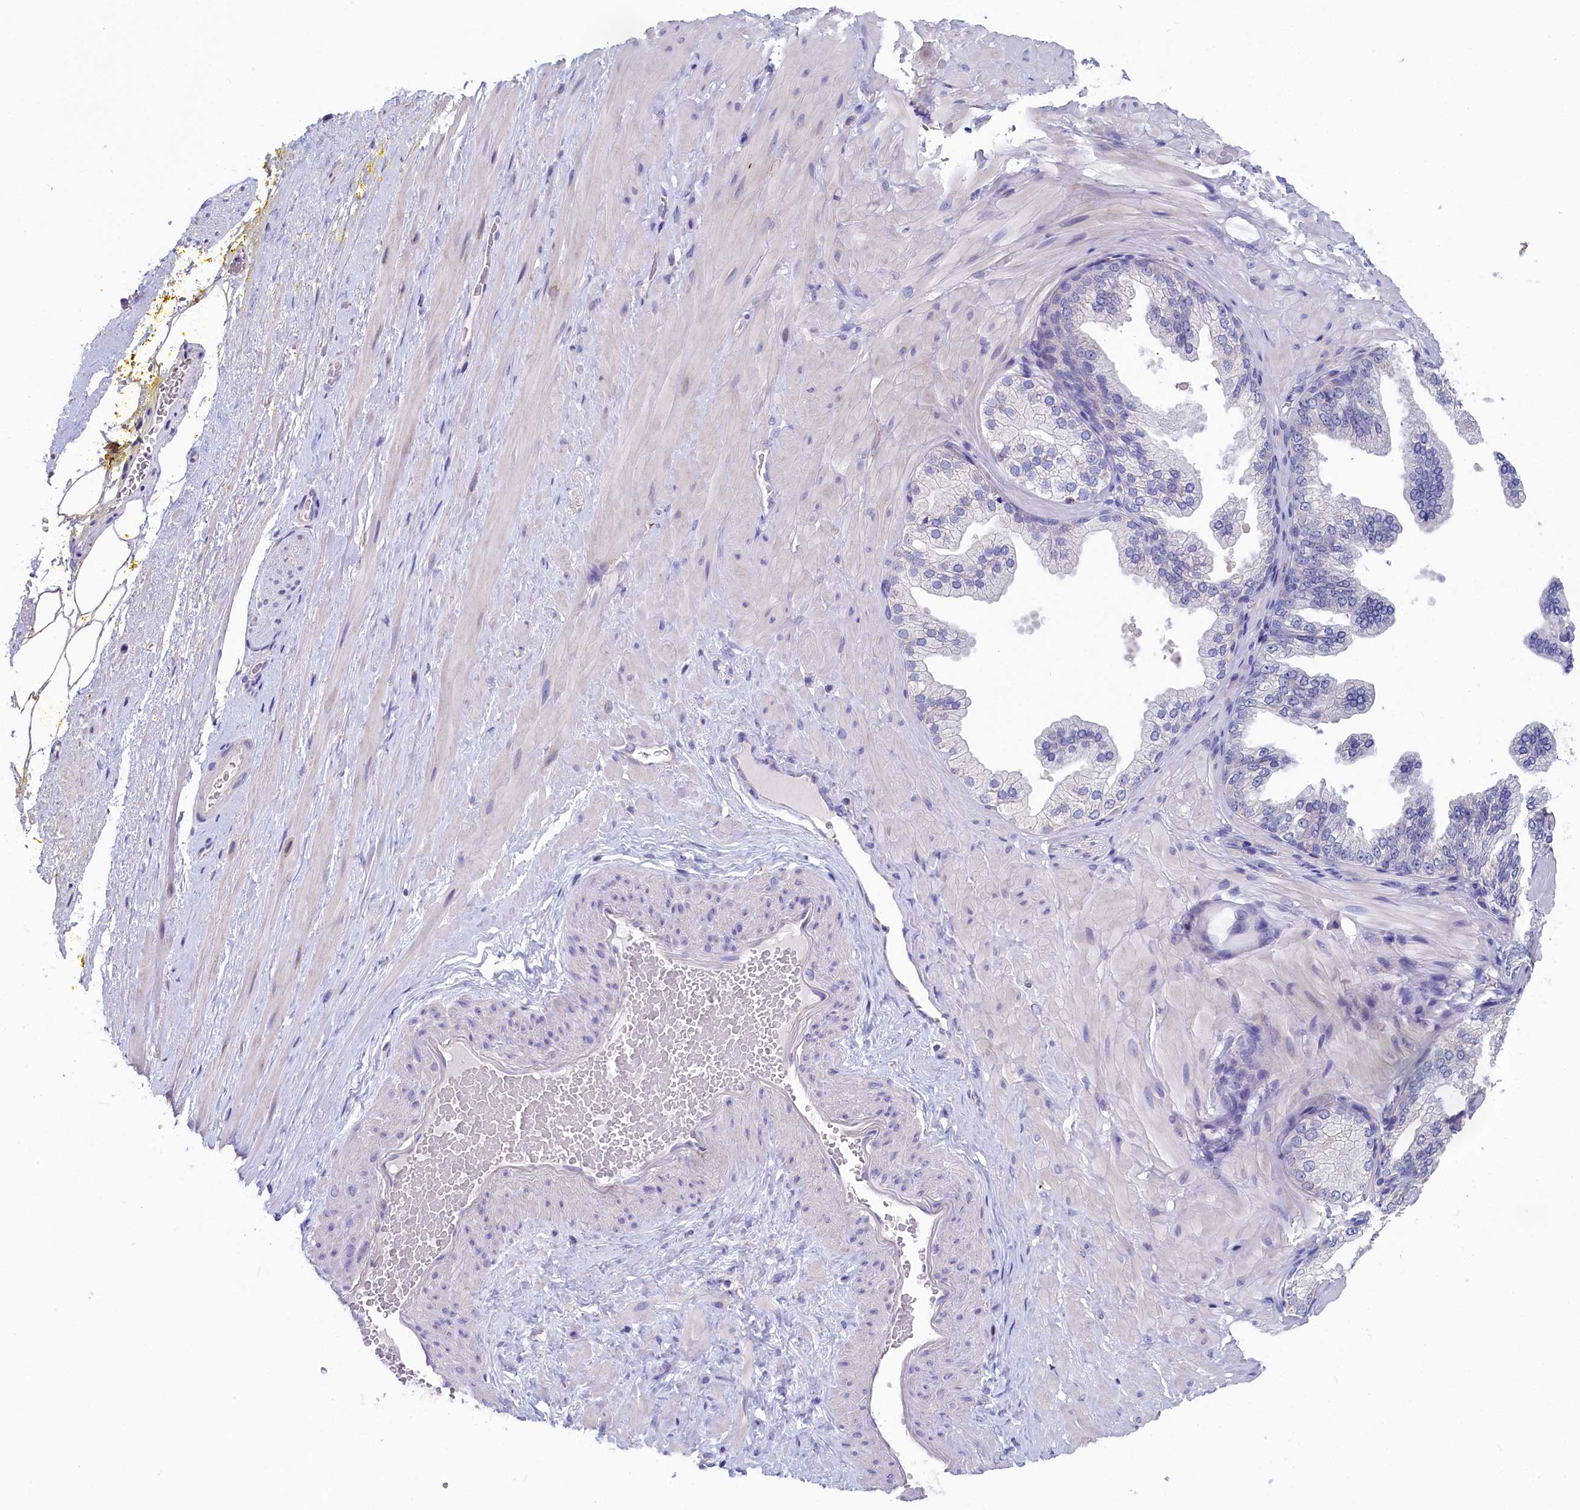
{"staining": {"intensity": "negative", "quantity": "none", "location": "none"}, "tissue": "adipose tissue", "cell_type": "Adipocytes", "image_type": "normal", "snomed": [{"axis": "morphology", "description": "Normal tissue, NOS"}, {"axis": "morphology", "description": "Adenocarcinoma, Low grade"}, {"axis": "topography", "description": "Prostate"}, {"axis": "topography", "description": "Peripheral nerve tissue"}], "caption": "IHC image of unremarkable adipose tissue: adipose tissue stained with DAB (3,3'-diaminobenzidine) reveals no significant protein positivity in adipocytes. (Brightfield microscopy of DAB (3,3'-diaminobenzidine) immunohistochemistry at high magnification).", "gene": "PRDM12", "patient": {"sex": "male", "age": 63}}